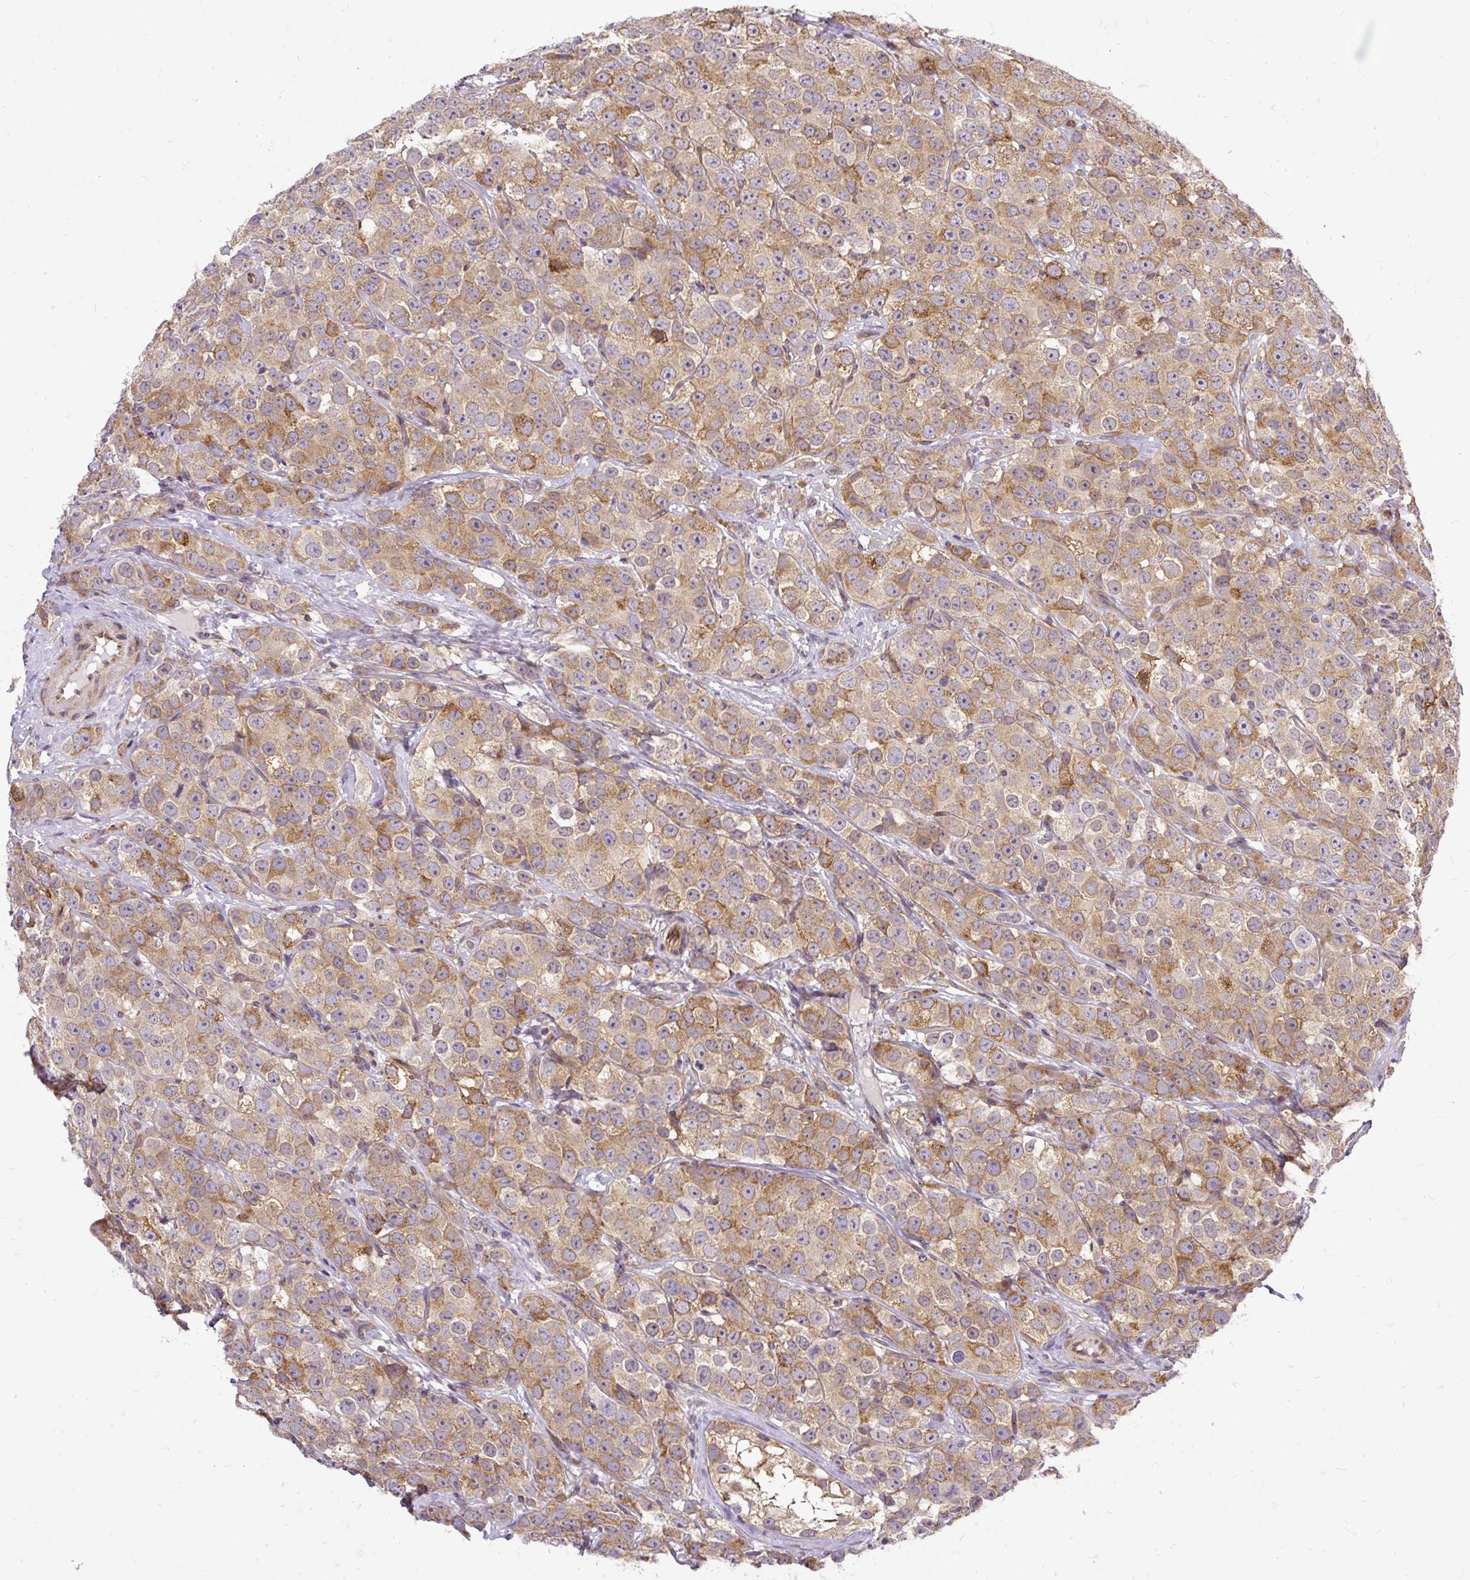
{"staining": {"intensity": "moderate", "quantity": ">75%", "location": "cytoplasmic/membranous"}, "tissue": "testis cancer", "cell_type": "Tumor cells", "image_type": "cancer", "snomed": [{"axis": "morphology", "description": "Seminoma, NOS"}, {"axis": "topography", "description": "Testis"}], "caption": "This is an image of IHC staining of testis cancer (seminoma), which shows moderate expression in the cytoplasmic/membranous of tumor cells.", "gene": "TRIM17", "patient": {"sex": "male", "age": 28}}